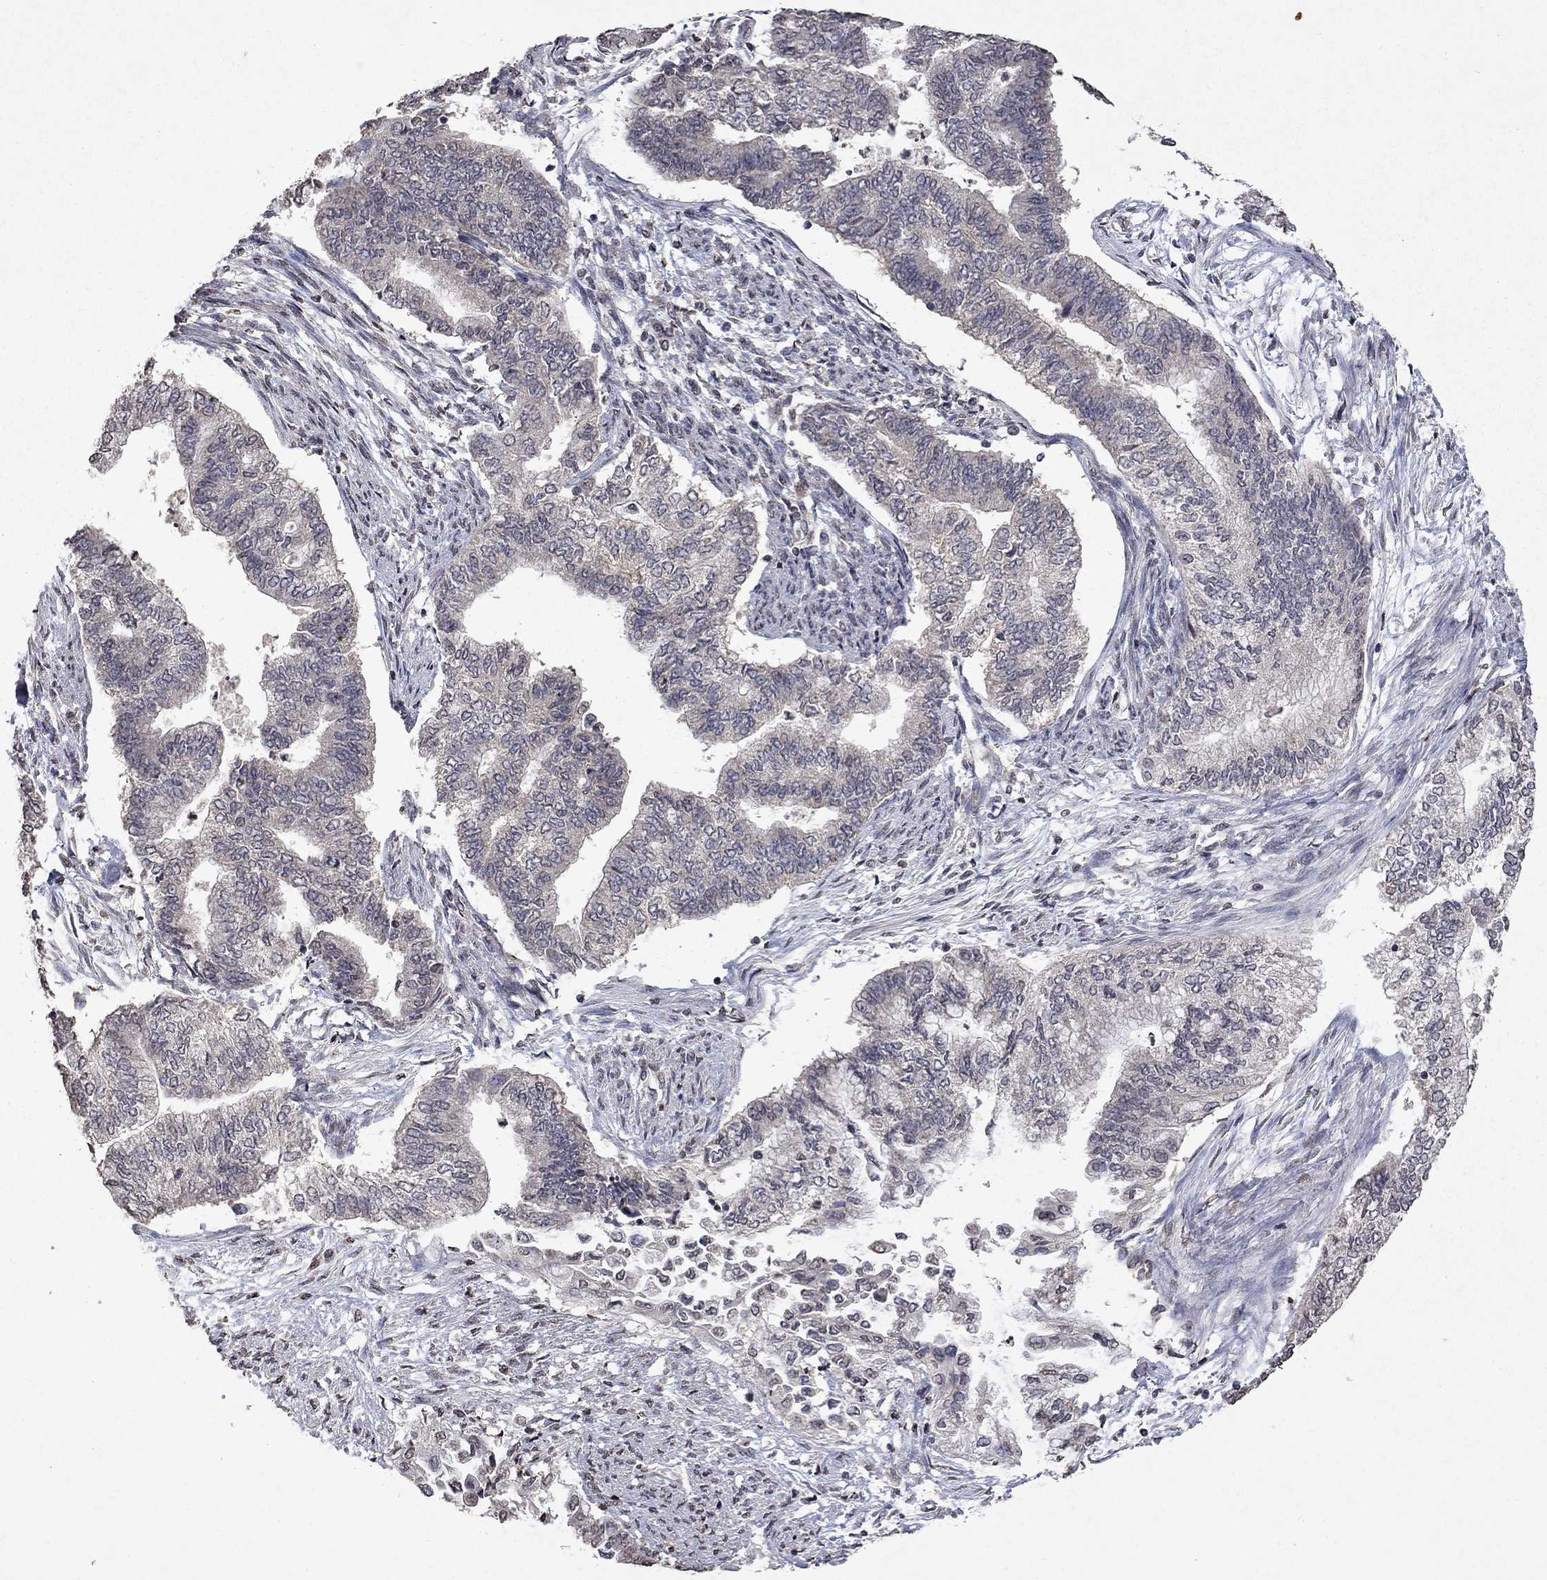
{"staining": {"intensity": "negative", "quantity": "none", "location": "none"}, "tissue": "endometrial cancer", "cell_type": "Tumor cells", "image_type": "cancer", "snomed": [{"axis": "morphology", "description": "Adenocarcinoma, NOS"}, {"axis": "topography", "description": "Endometrium"}], "caption": "This is a histopathology image of immunohistochemistry staining of endometrial cancer, which shows no expression in tumor cells.", "gene": "TTC38", "patient": {"sex": "female", "age": 65}}